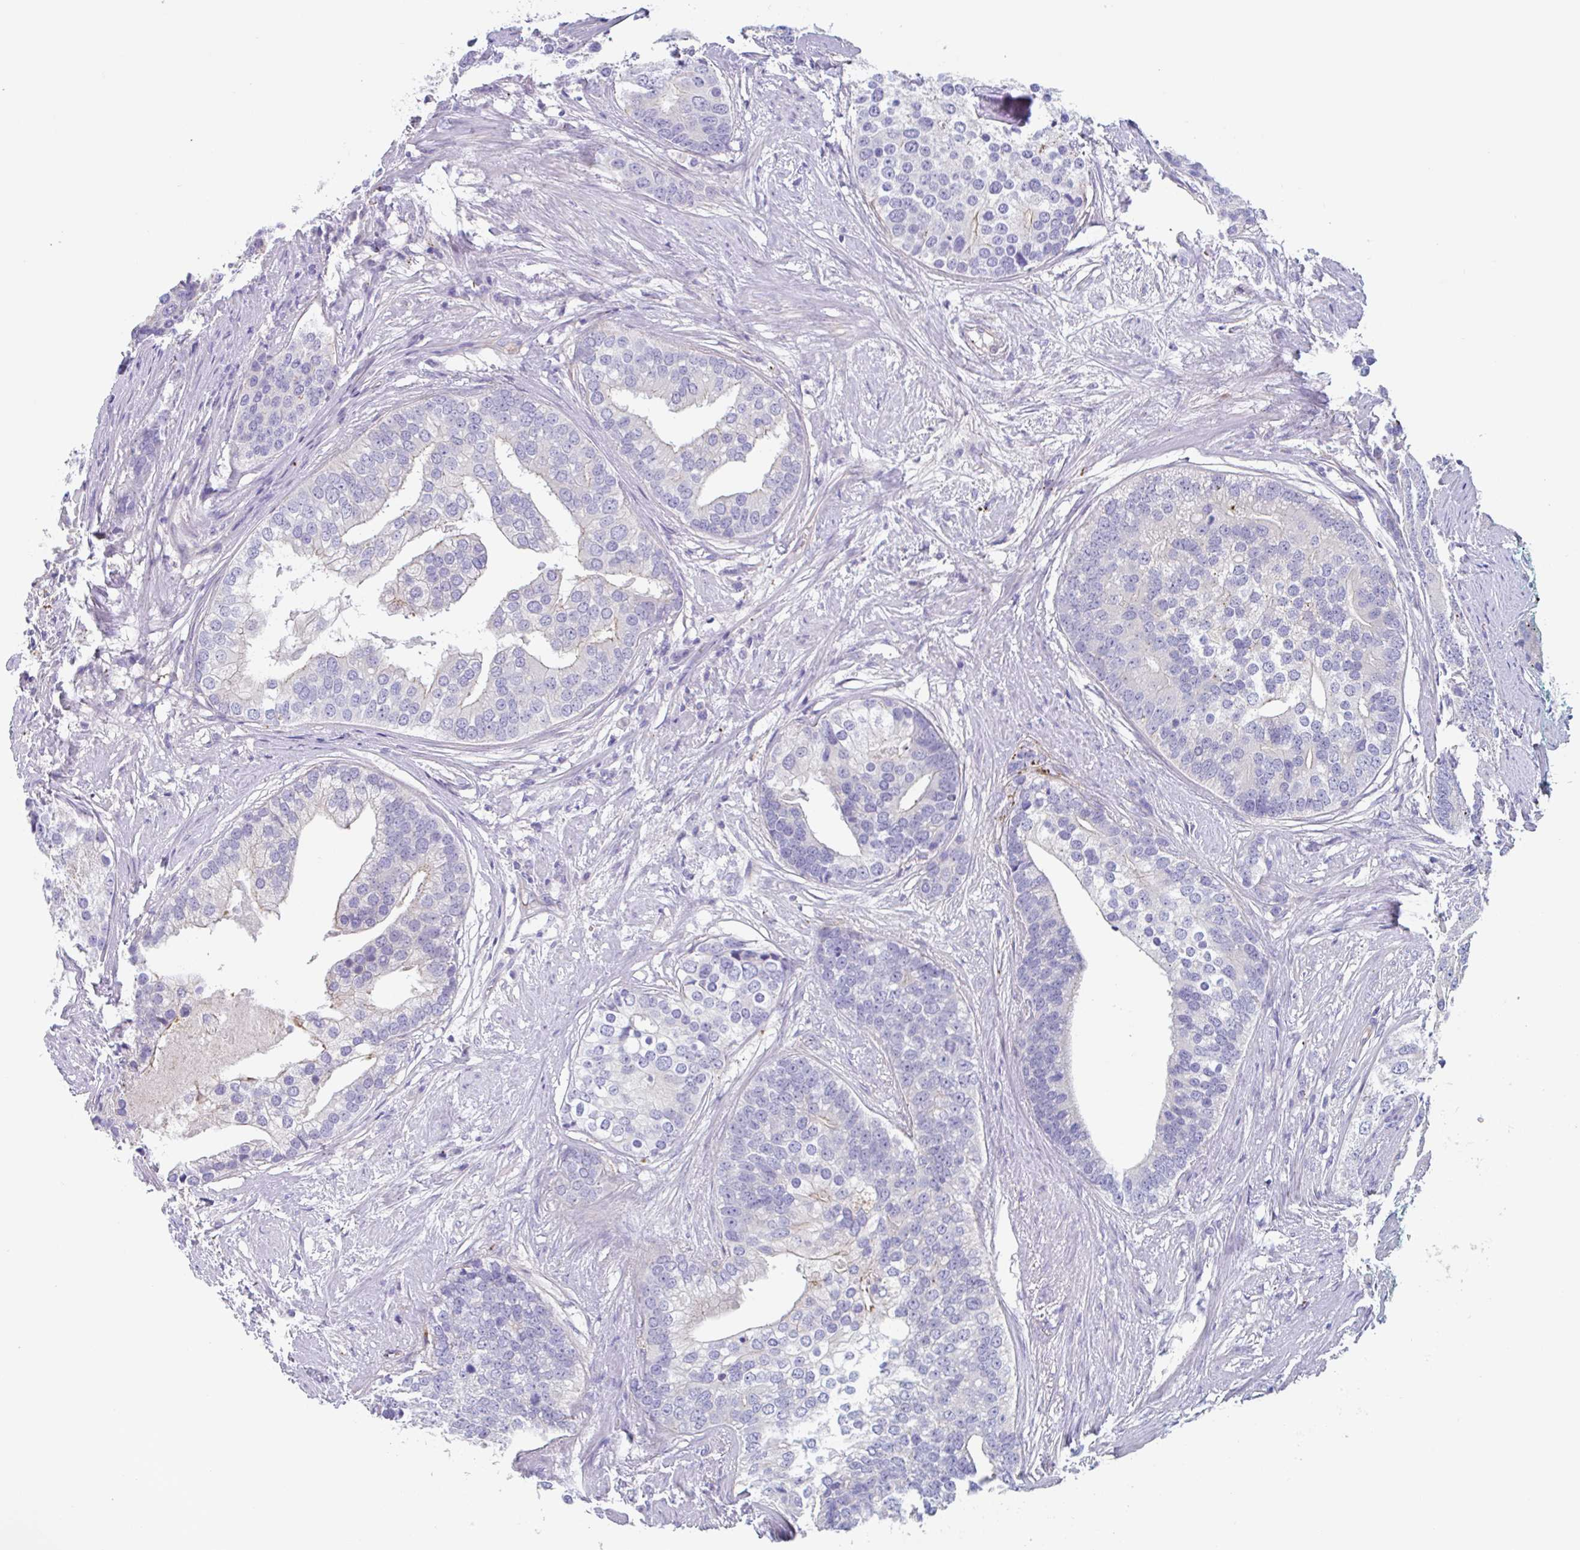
{"staining": {"intensity": "negative", "quantity": "none", "location": "none"}, "tissue": "prostate cancer", "cell_type": "Tumor cells", "image_type": "cancer", "snomed": [{"axis": "morphology", "description": "Adenocarcinoma, High grade"}, {"axis": "topography", "description": "Prostate"}], "caption": "A micrograph of prostate cancer stained for a protein demonstrates no brown staining in tumor cells.", "gene": "LENG9", "patient": {"sex": "male", "age": 62}}